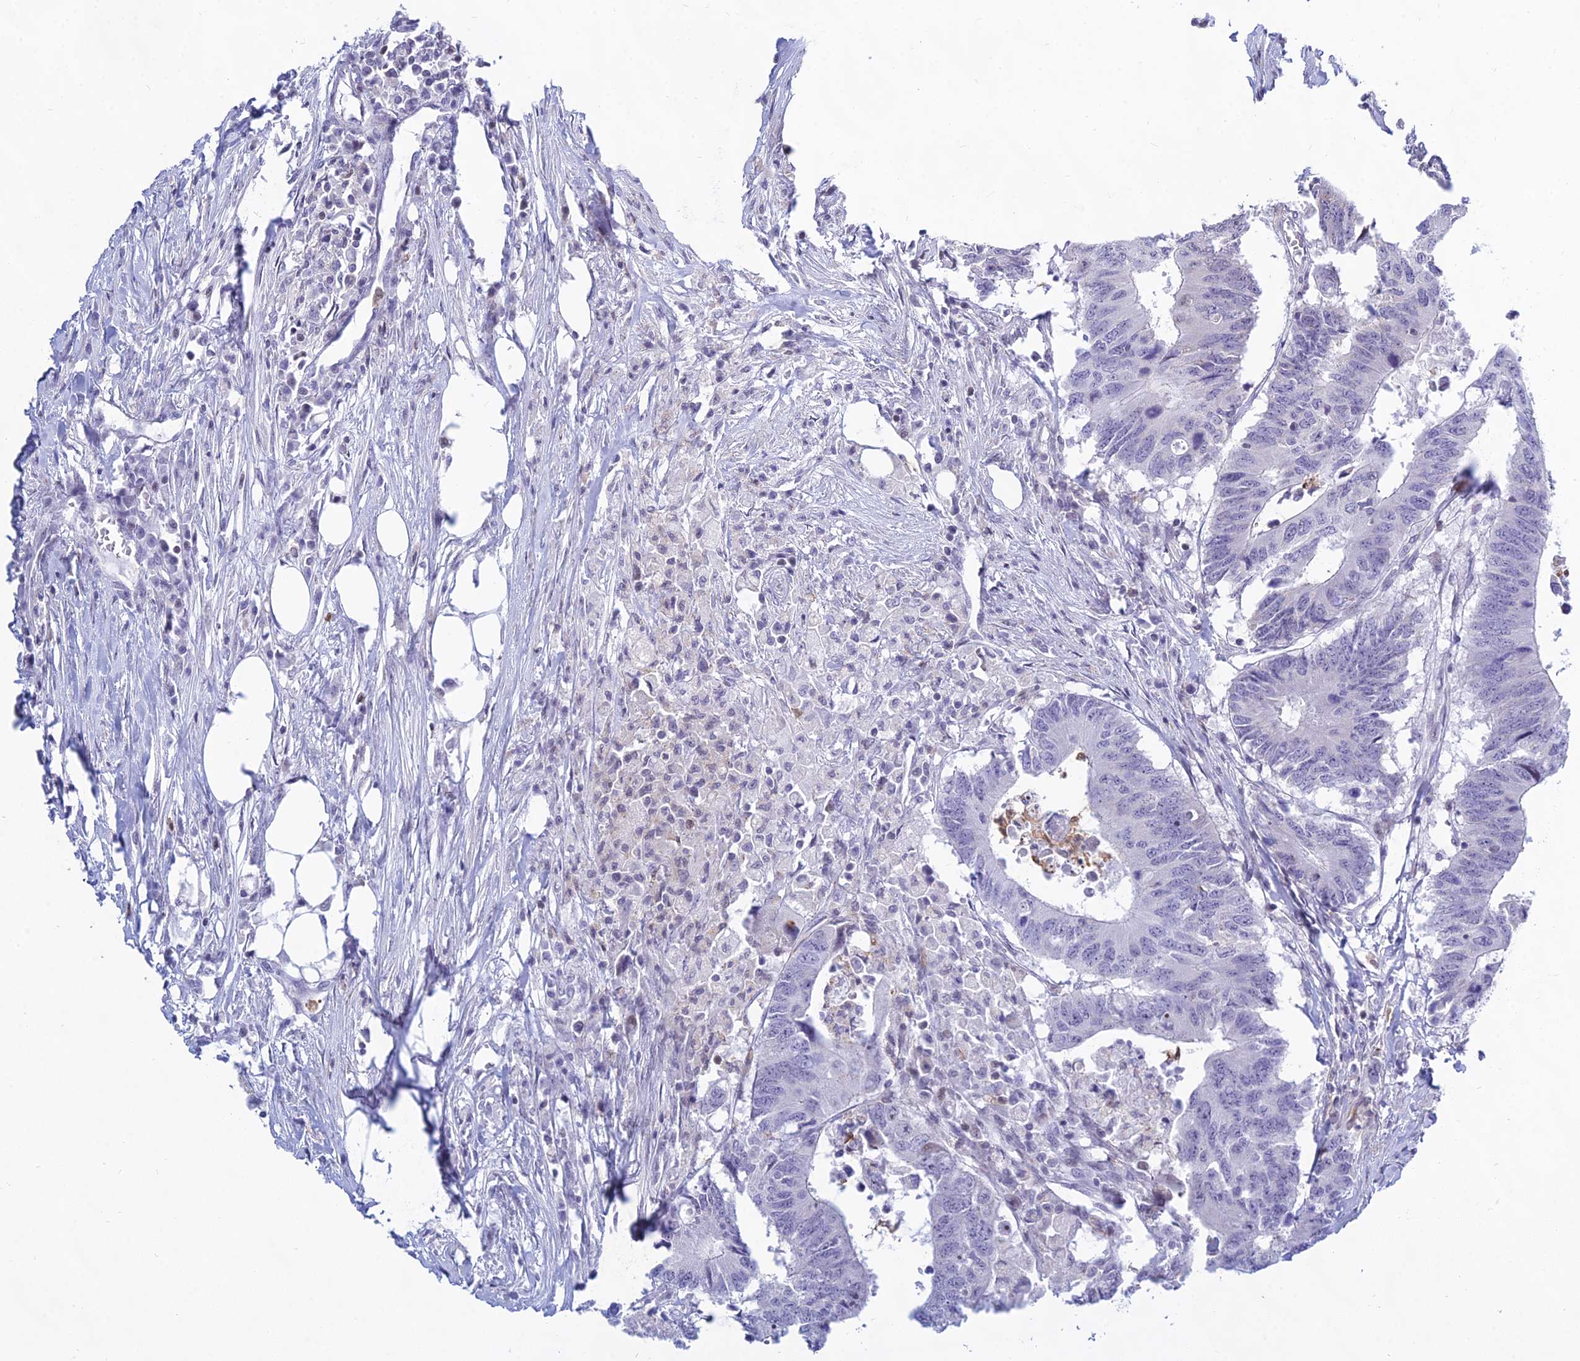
{"staining": {"intensity": "negative", "quantity": "none", "location": "none"}, "tissue": "colorectal cancer", "cell_type": "Tumor cells", "image_type": "cancer", "snomed": [{"axis": "morphology", "description": "Adenocarcinoma, NOS"}, {"axis": "topography", "description": "Colon"}], "caption": "An IHC image of colorectal cancer (adenocarcinoma) is shown. There is no staining in tumor cells of colorectal cancer (adenocarcinoma).", "gene": "KRR1", "patient": {"sex": "male", "age": 71}}